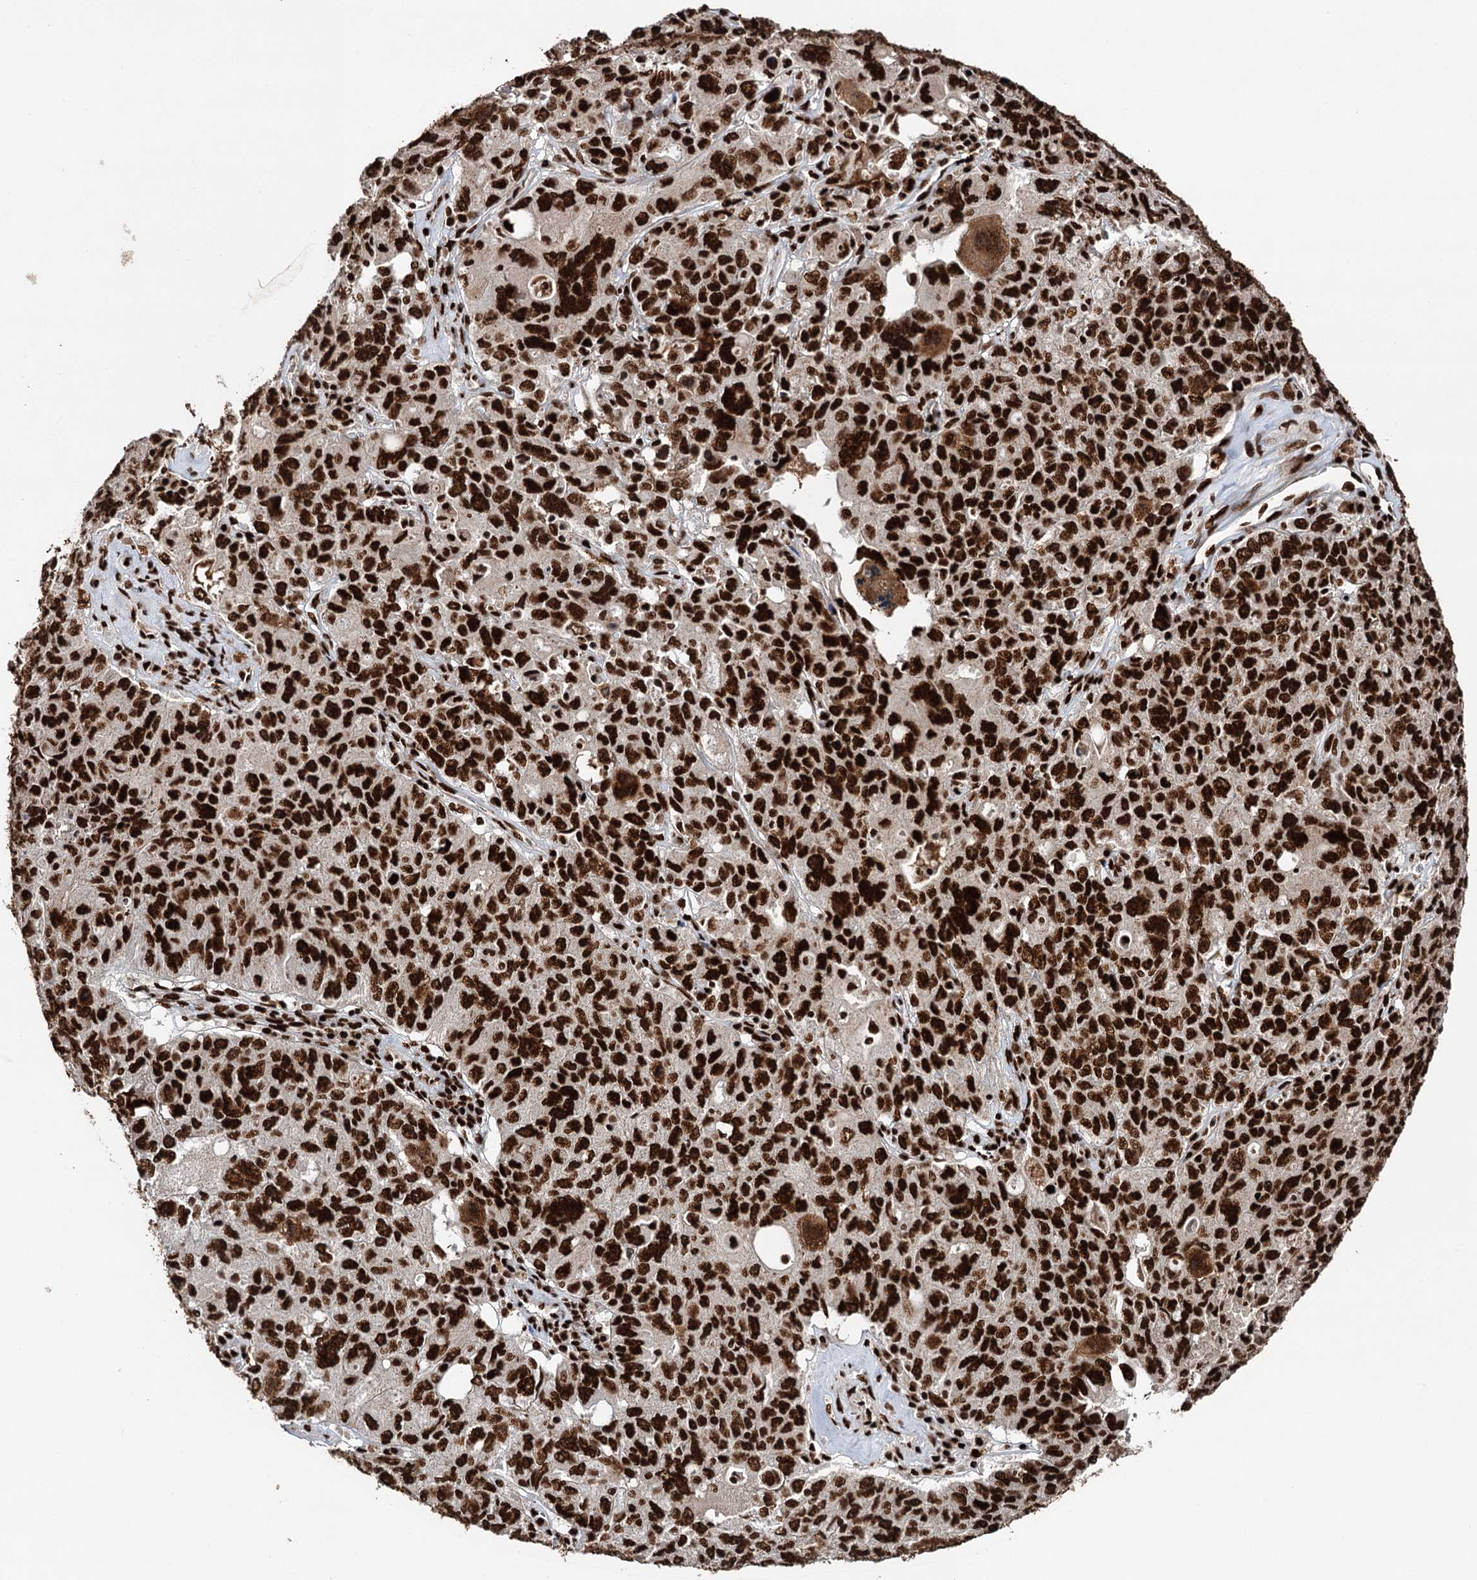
{"staining": {"intensity": "strong", "quantity": ">75%", "location": "nuclear"}, "tissue": "ovarian cancer", "cell_type": "Tumor cells", "image_type": "cancer", "snomed": [{"axis": "morphology", "description": "Carcinoma, endometroid"}, {"axis": "topography", "description": "Ovary"}], "caption": "Ovarian cancer (endometroid carcinoma) stained for a protein demonstrates strong nuclear positivity in tumor cells.", "gene": "MATR3", "patient": {"sex": "female", "age": 62}}